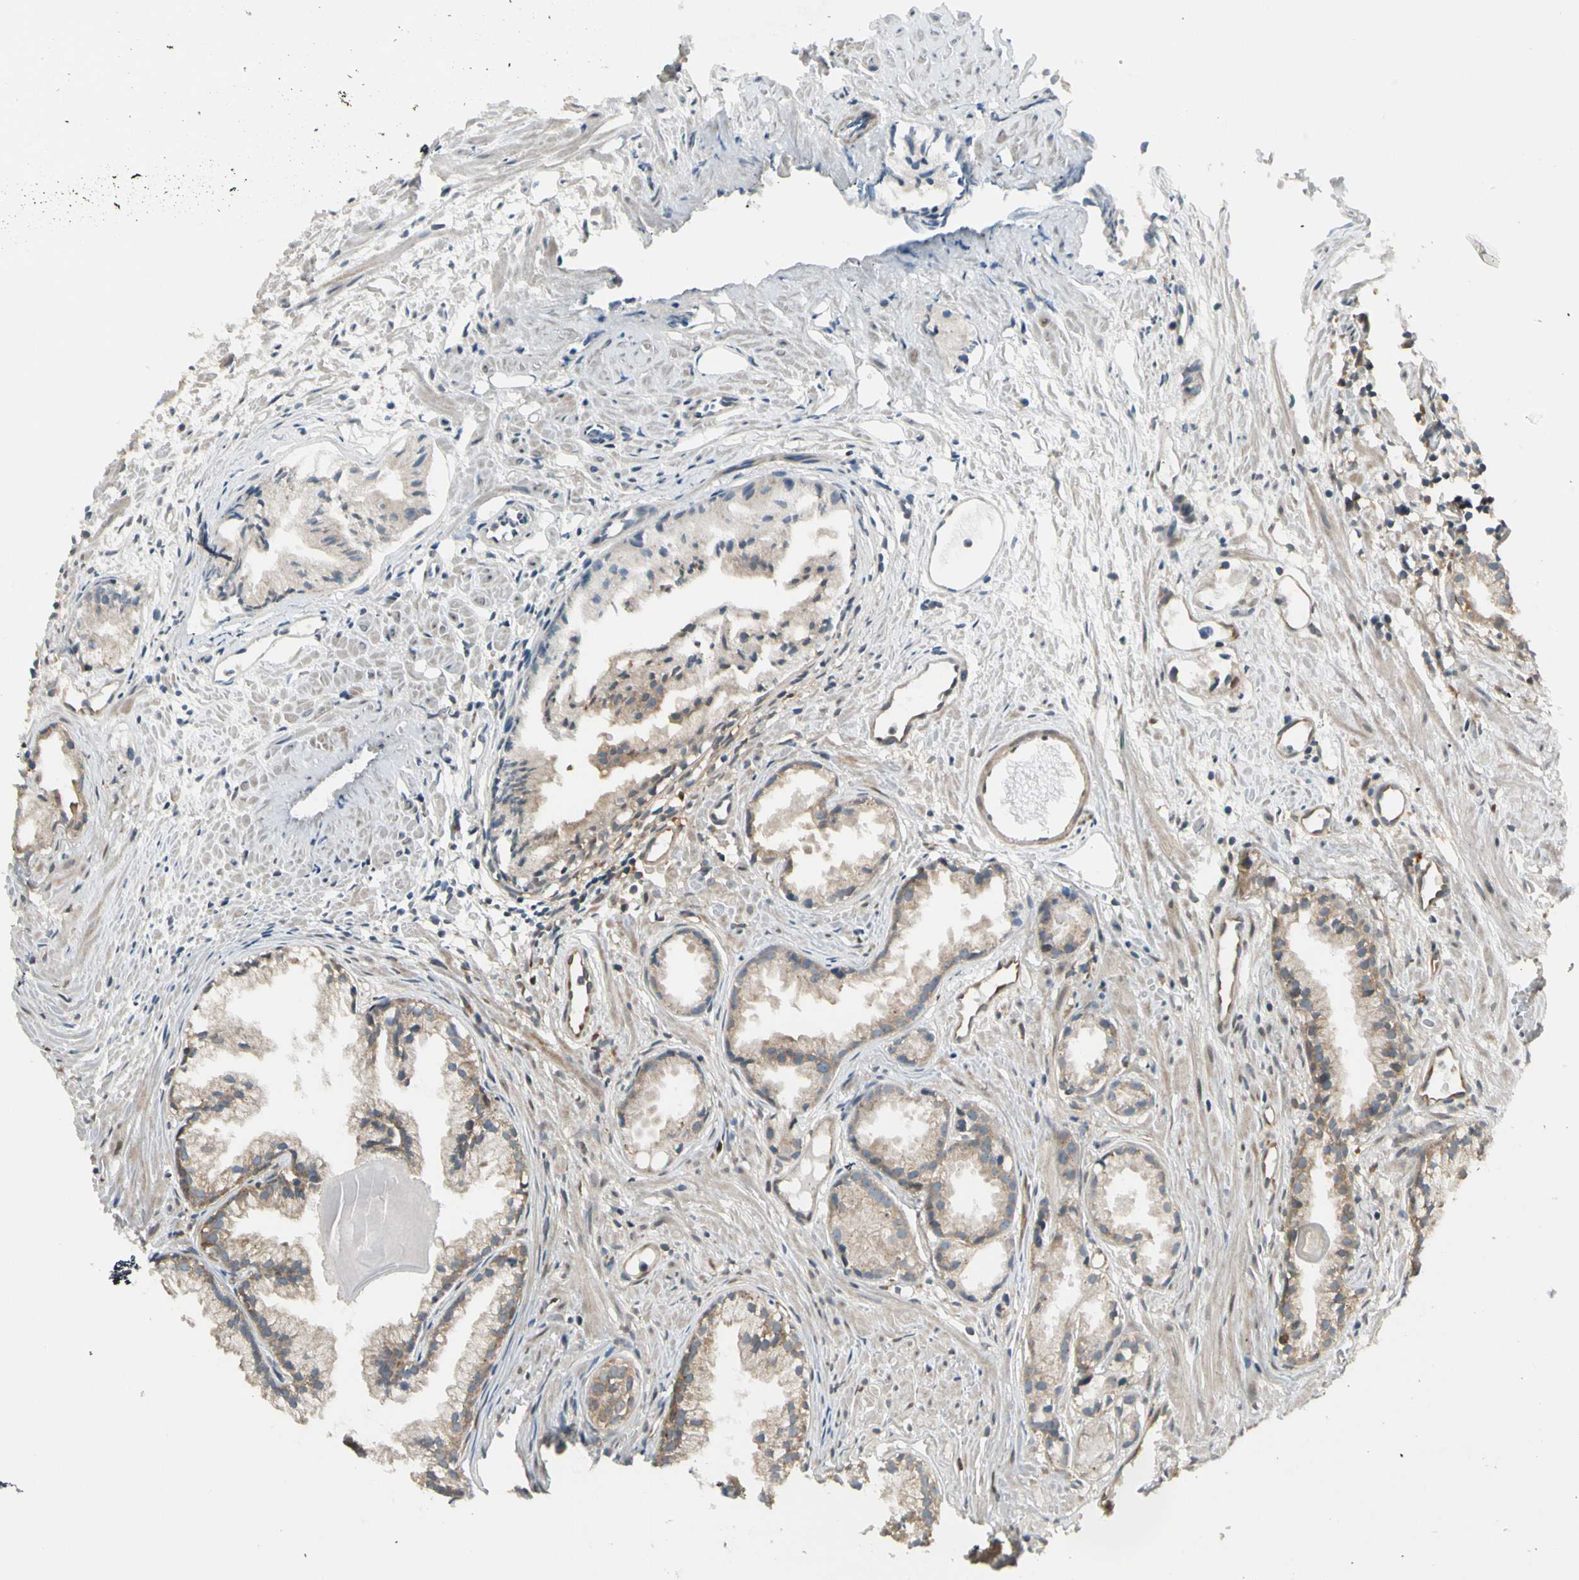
{"staining": {"intensity": "weak", "quantity": "25%-75%", "location": "cytoplasmic/membranous"}, "tissue": "prostate cancer", "cell_type": "Tumor cells", "image_type": "cancer", "snomed": [{"axis": "morphology", "description": "Adenocarcinoma, Low grade"}, {"axis": "topography", "description": "Prostate"}], "caption": "Human prostate cancer stained with a protein marker shows weak staining in tumor cells.", "gene": "TRIO", "patient": {"sex": "male", "age": 72}}